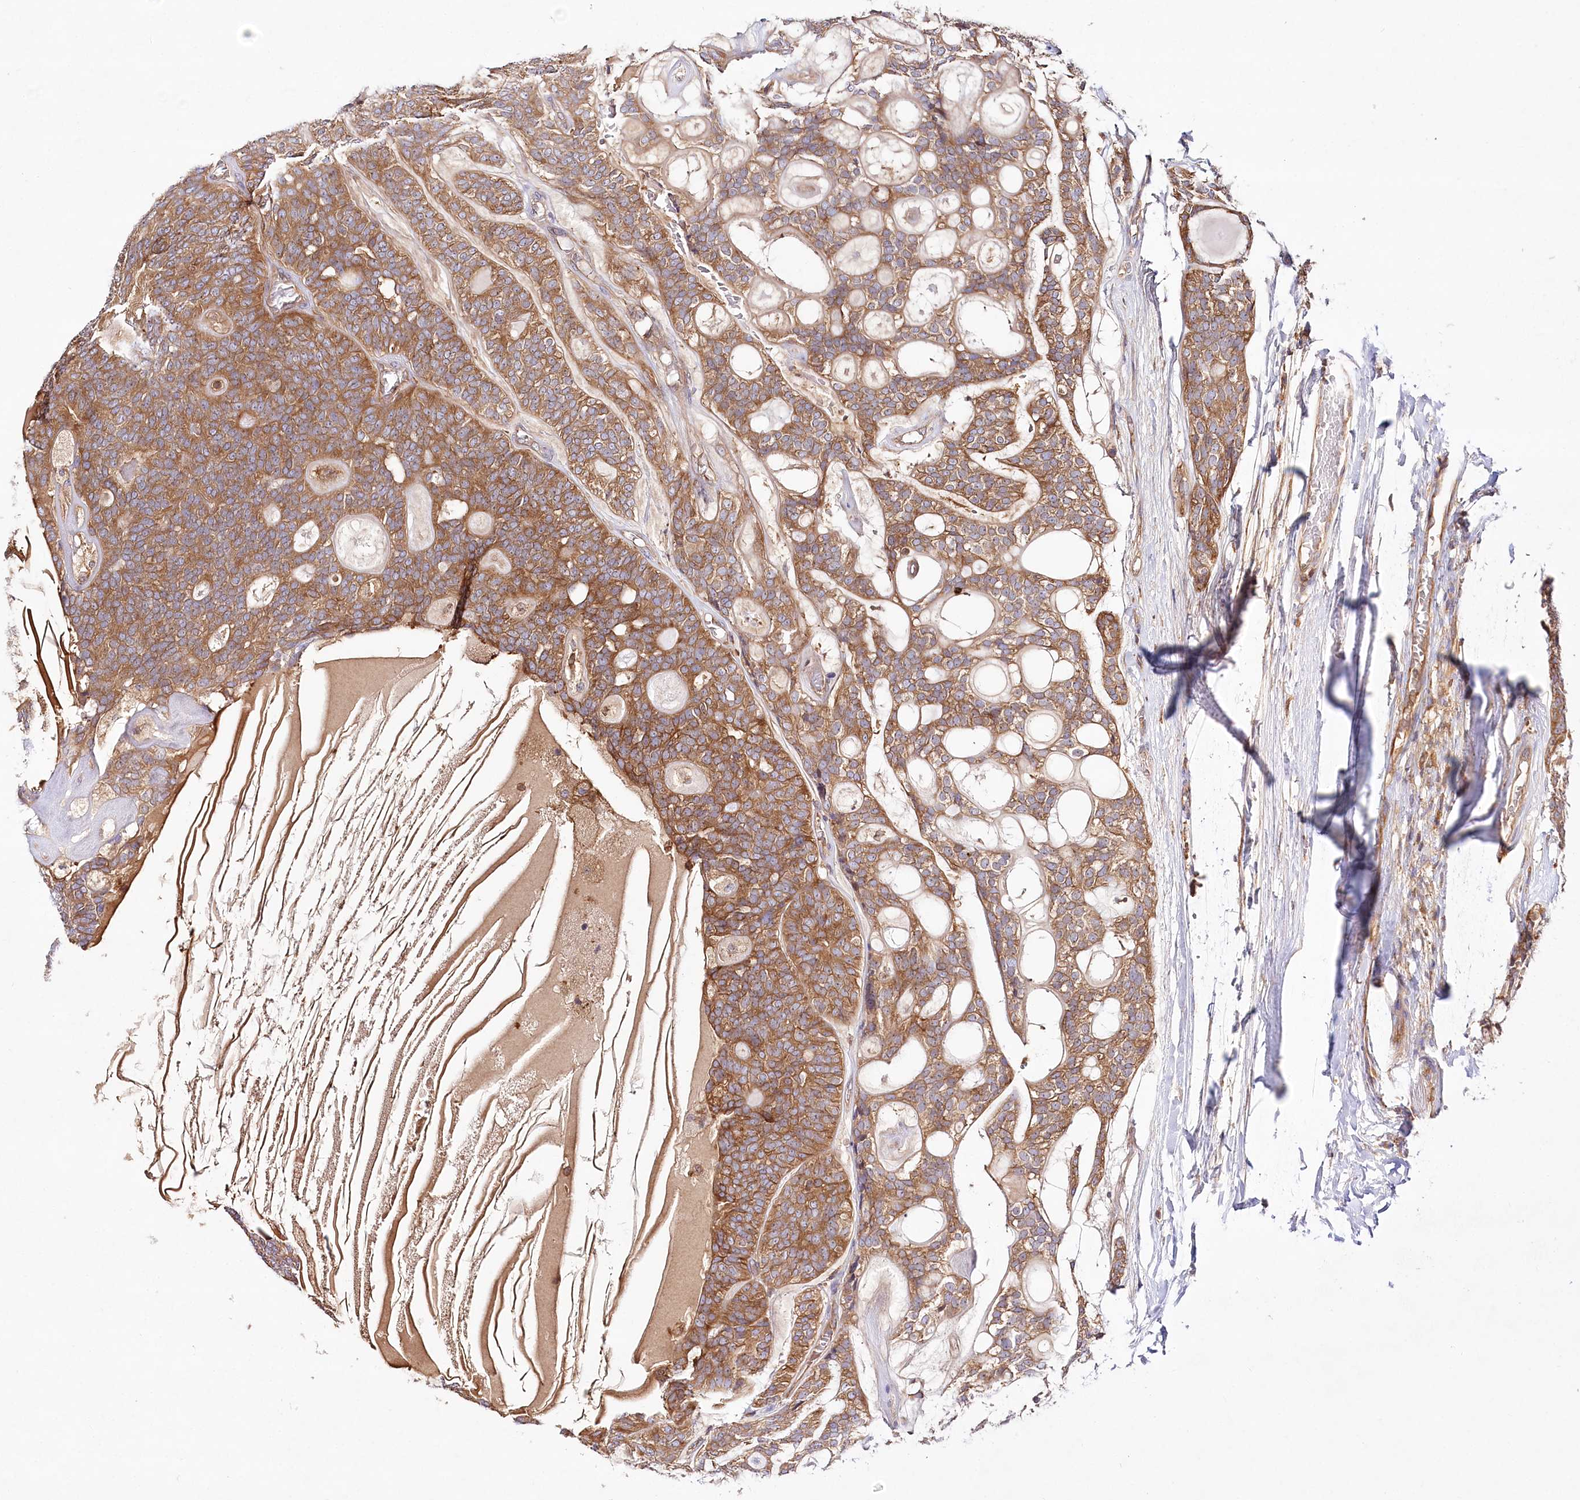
{"staining": {"intensity": "moderate", "quantity": ">75%", "location": "cytoplasmic/membranous"}, "tissue": "head and neck cancer", "cell_type": "Tumor cells", "image_type": "cancer", "snomed": [{"axis": "morphology", "description": "Adenocarcinoma, NOS"}, {"axis": "topography", "description": "Head-Neck"}], "caption": "A micrograph of human adenocarcinoma (head and neck) stained for a protein displays moderate cytoplasmic/membranous brown staining in tumor cells. The protein of interest is shown in brown color, while the nuclei are stained blue.", "gene": "ABRAXAS2", "patient": {"sex": "male", "age": 66}}